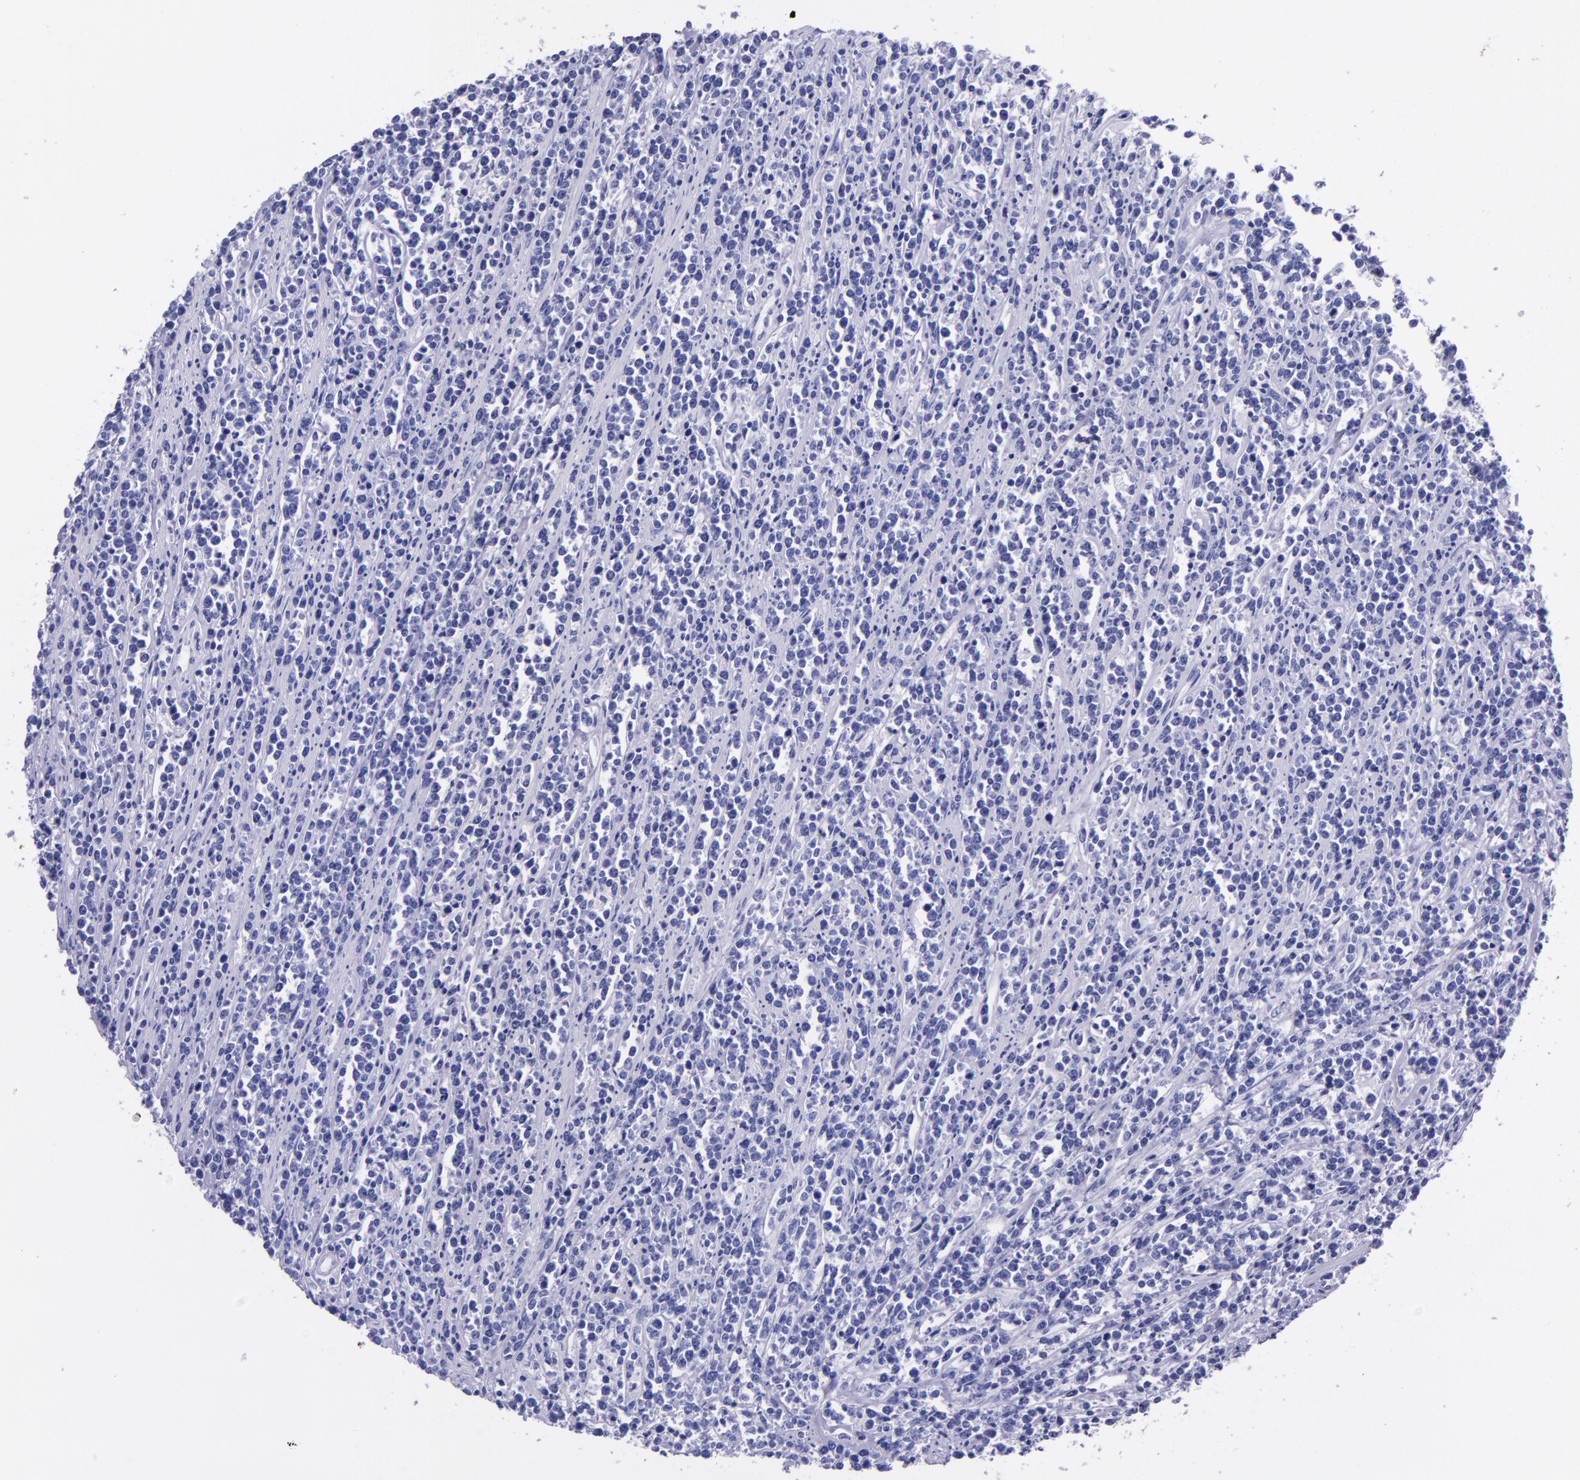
{"staining": {"intensity": "negative", "quantity": "none", "location": "none"}, "tissue": "lymphoma", "cell_type": "Tumor cells", "image_type": "cancer", "snomed": [{"axis": "morphology", "description": "Malignant lymphoma, non-Hodgkin's type, High grade"}, {"axis": "topography", "description": "Small intestine"}, {"axis": "topography", "description": "Colon"}], "caption": "An image of lymphoma stained for a protein demonstrates no brown staining in tumor cells.", "gene": "MBP", "patient": {"sex": "male", "age": 8}}